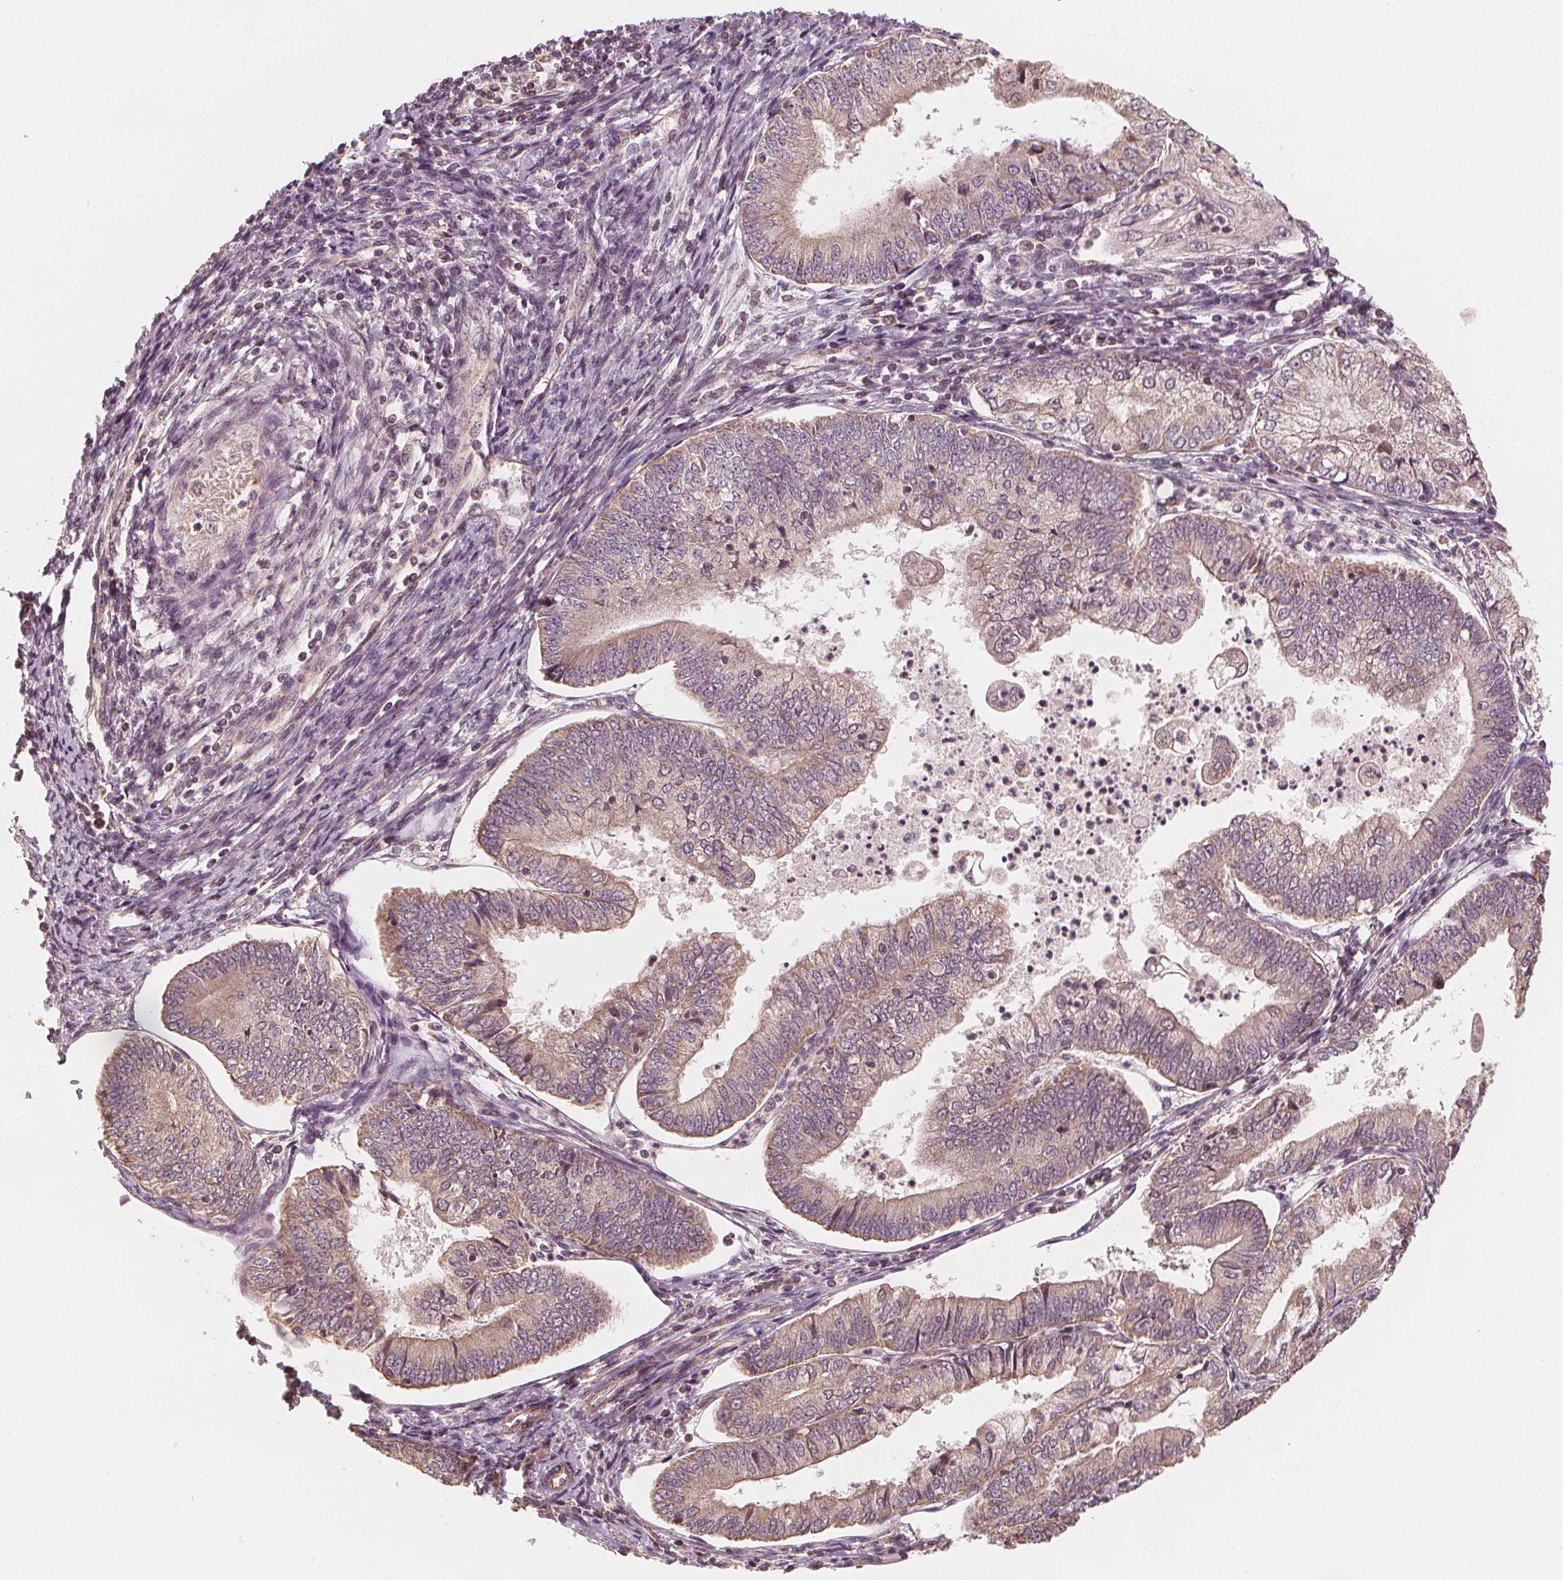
{"staining": {"intensity": "weak", "quantity": "25%-75%", "location": "cytoplasmic/membranous"}, "tissue": "endometrial cancer", "cell_type": "Tumor cells", "image_type": "cancer", "snomed": [{"axis": "morphology", "description": "Adenocarcinoma, NOS"}, {"axis": "topography", "description": "Endometrium"}], "caption": "Endometrial cancer stained with a protein marker displays weak staining in tumor cells.", "gene": "PEX26", "patient": {"sex": "female", "age": 55}}